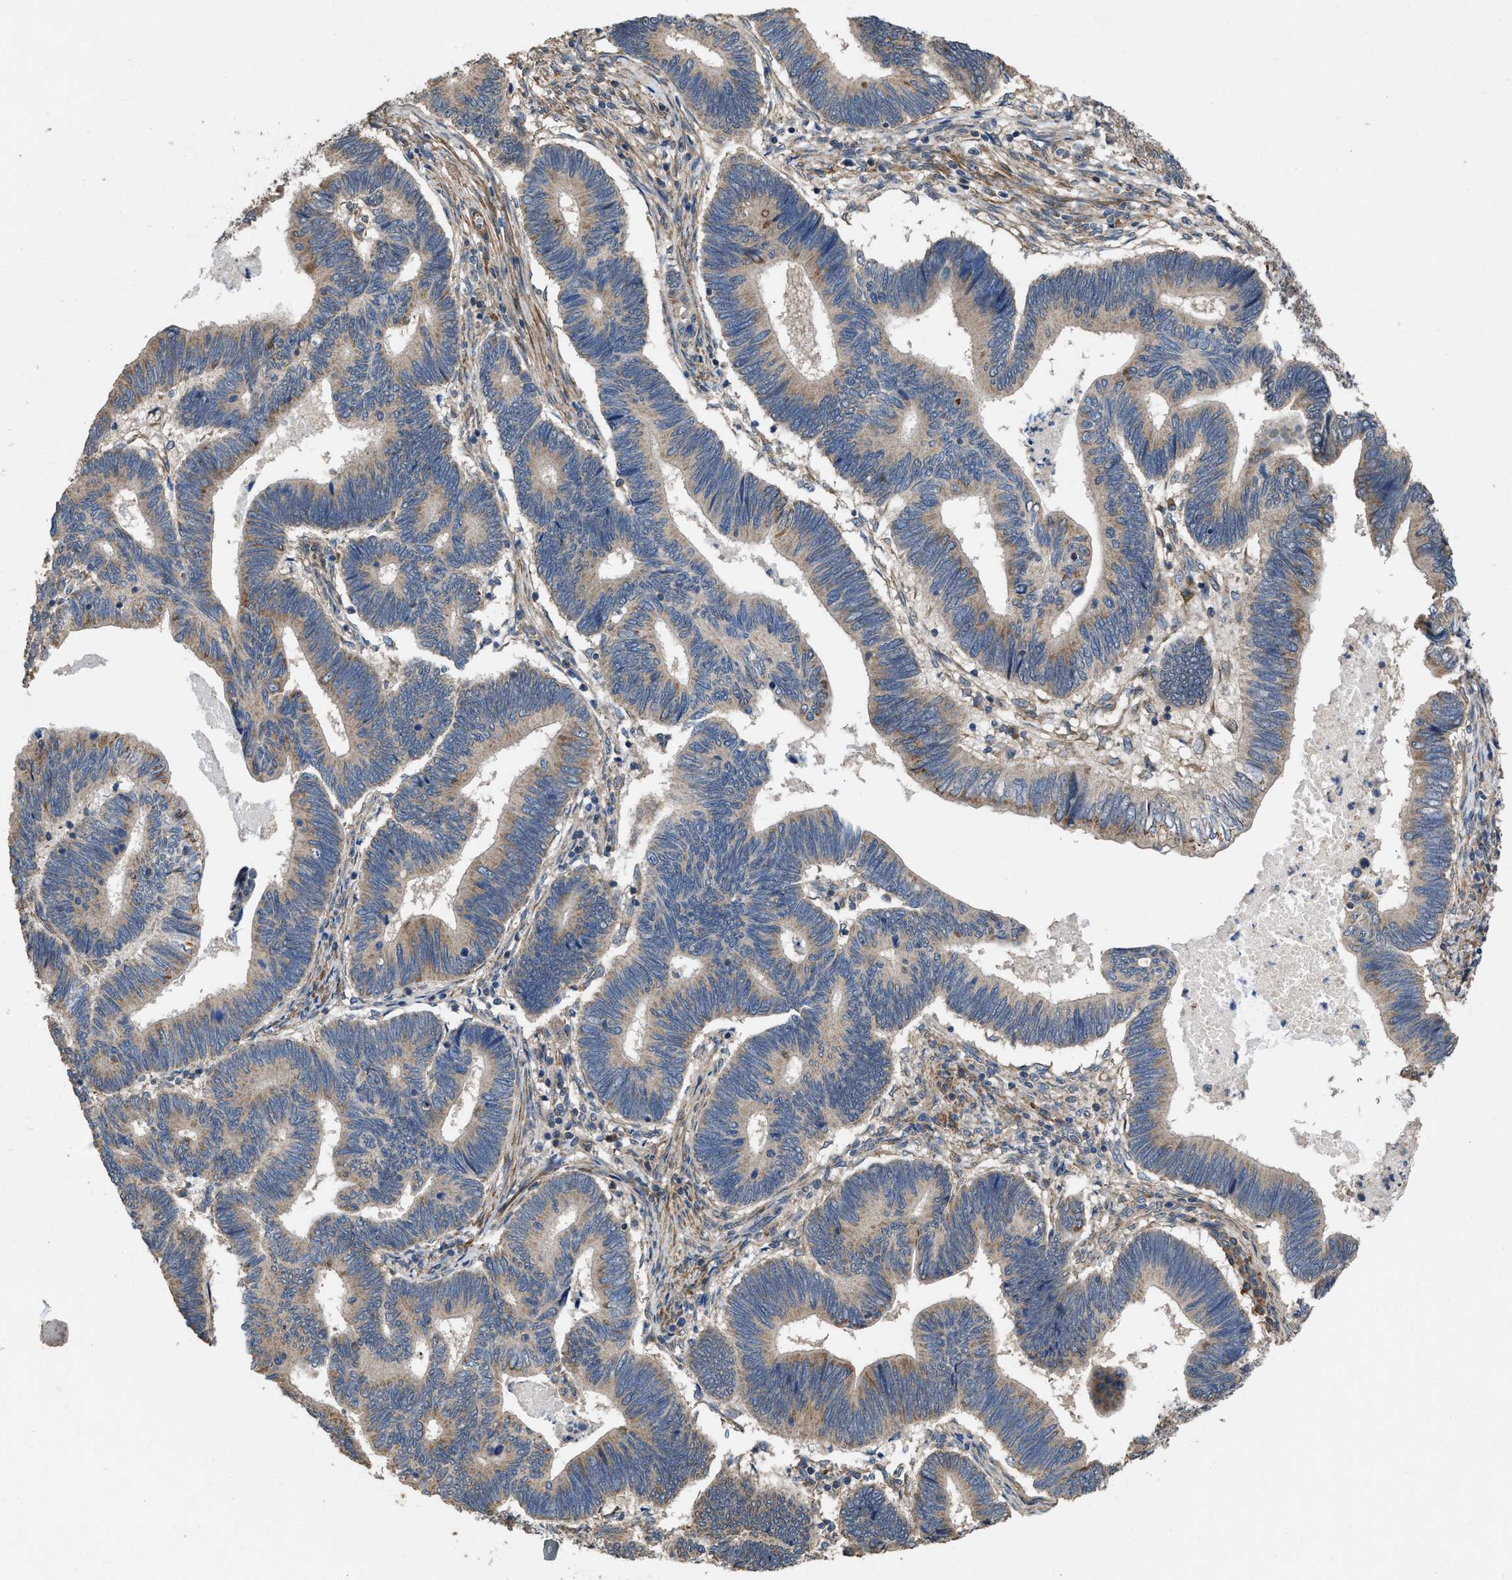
{"staining": {"intensity": "weak", "quantity": ">75%", "location": "cytoplasmic/membranous"}, "tissue": "pancreatic cancer", "cell_type": "Tumor cells", "image_type": "cancer", "snomed": [{"axis": "morphology", "description": "Adenocarcinoma, NOS"}, {"axis": "topography", "description": "Pancreas"}], "caption": "Brown immunohistochemical staining in pancreatic cancer (adenocarcinoma) shows weak cytoplasmic/membranous positivity in approximately >75% of tumor cells.", "gene": "ARL6", "patient": {"sex": "female", "age": 70}}